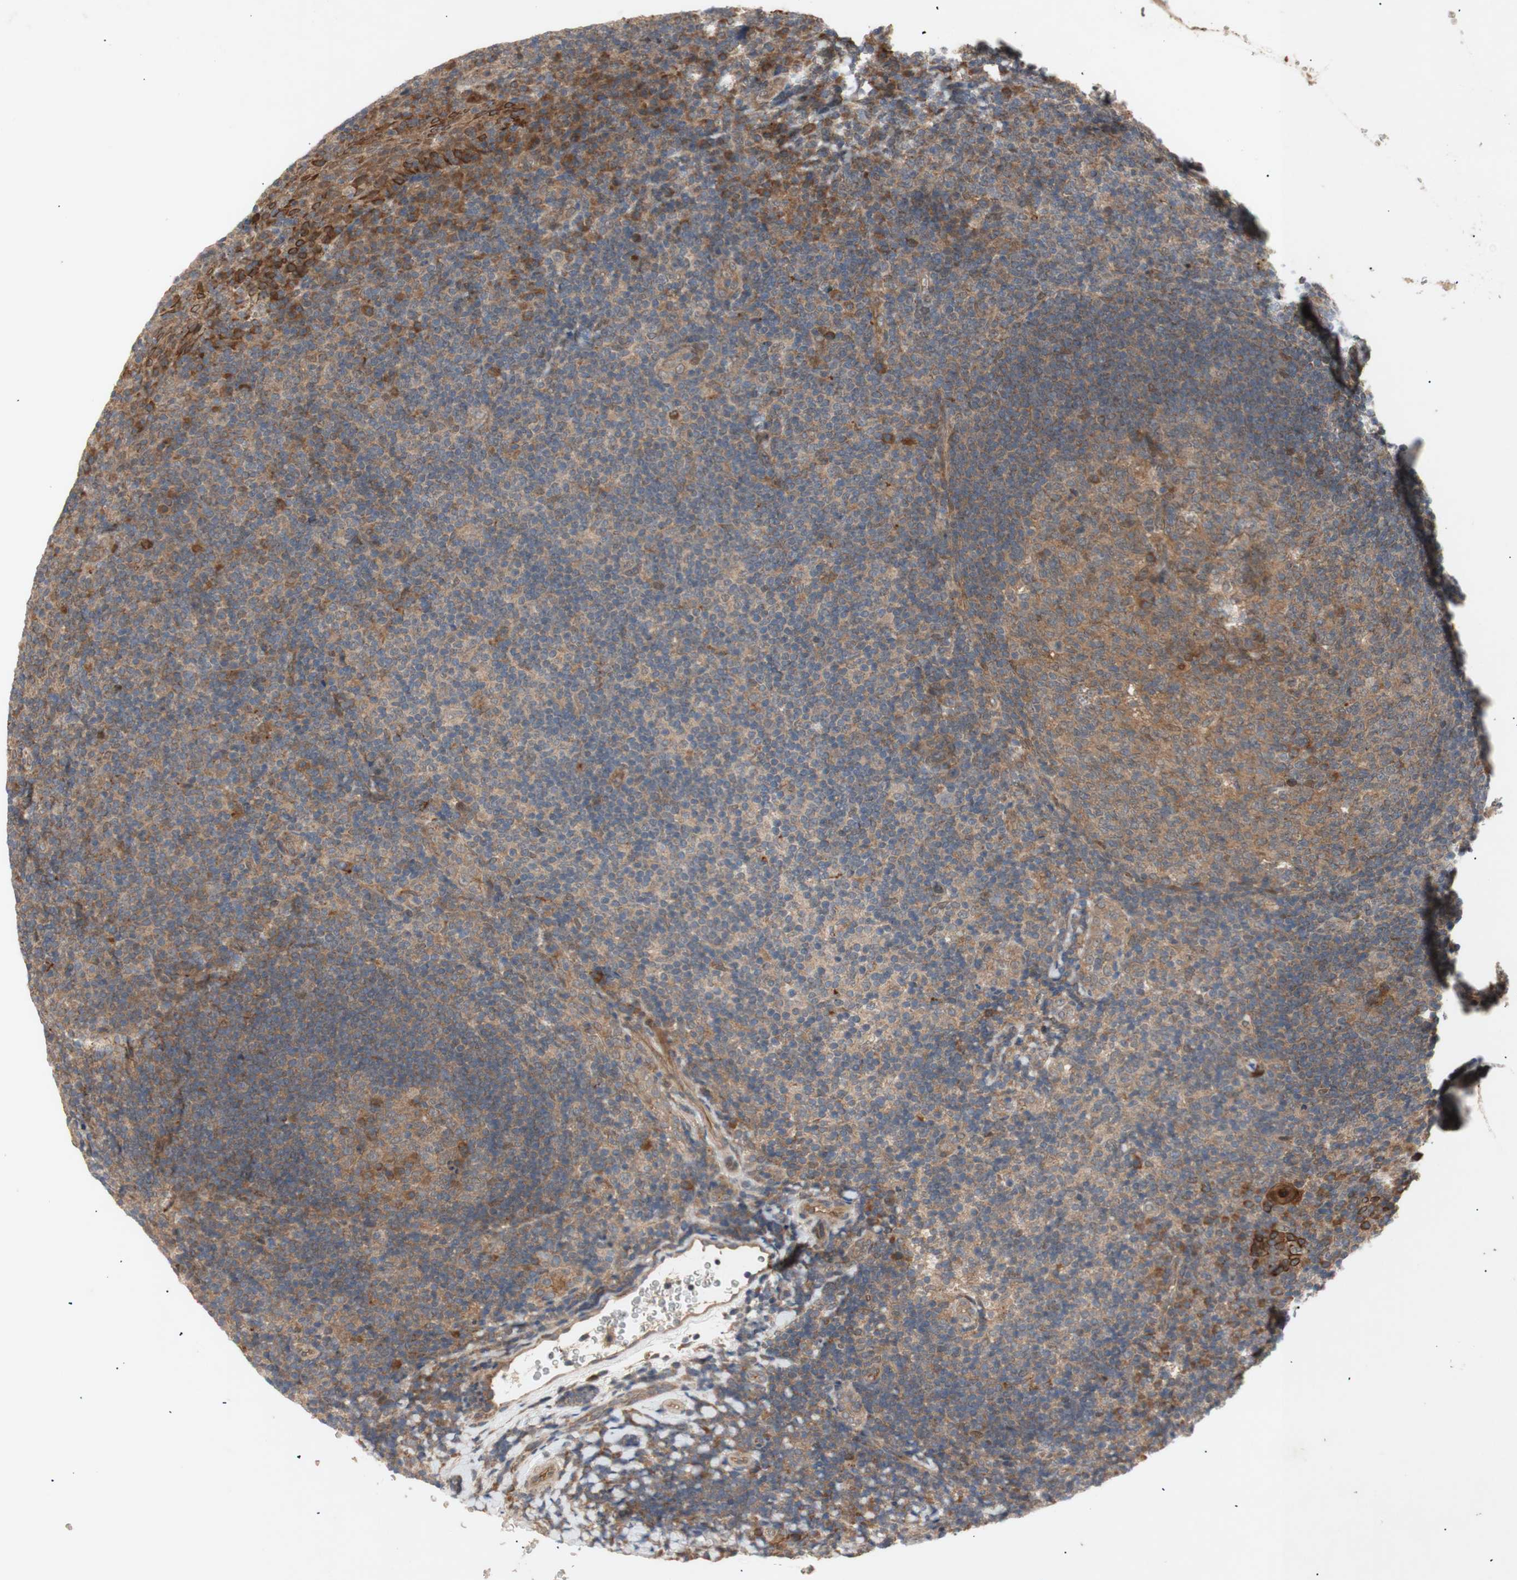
{"staining": {"intensity": "moderate", "quantity": ">75%", "location": "cytoplasmic/membranous"}, "tissue": "tonsil", "cell_type": "Germinal center cells", "image_type": "normal", "snomed": [{"axis": "morphology", "description": "Normal tissue, NOS"}, {"axis": "topography", "description": "Tonsil"}], "caption": "Protein expression analysis of benign tonsil shows moderate cytoplasmic/membranous expression in approximately >75% of germinal center cells.", "gene": "PKN1", "patient": {"sex": "male", "age": 37}}